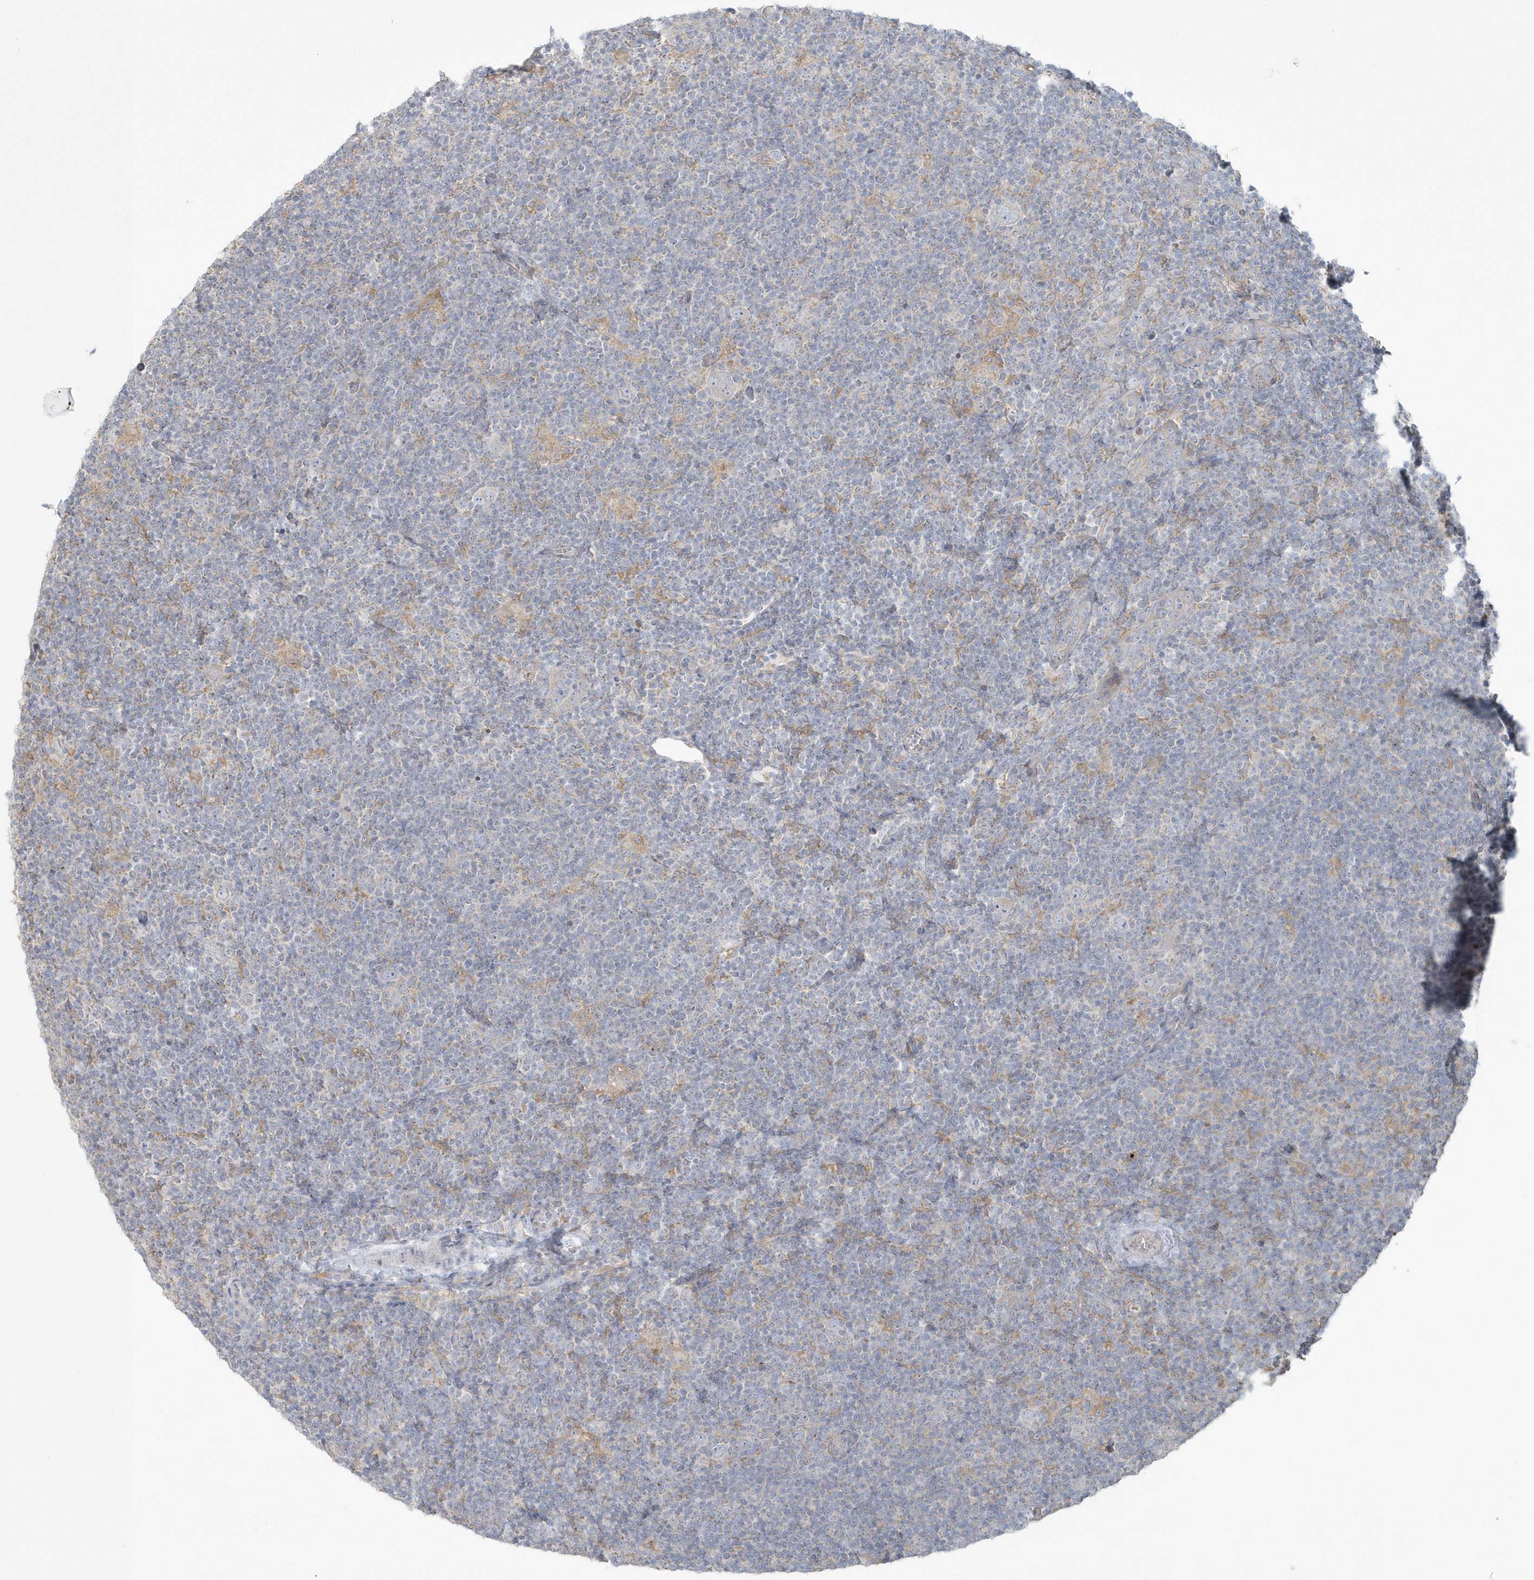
{"staining": {"intensity": "negative", "quantity": "none", "location": "none"}, "tissue": "lymphoma", "cell_type": "Tumor cells", "image_type": "cancer", "snomed": [{"axis": "morphology", "description": "Hodgkin's disease, NOS"}, {"axis": "topography", "description": "Lymph node"}], "caption": "Immunohistochemistry of human lymphoma reveals no expression in tumor cells.", "gene": "BLTP3A", "patient": {"sex": "female", "age": 57}}